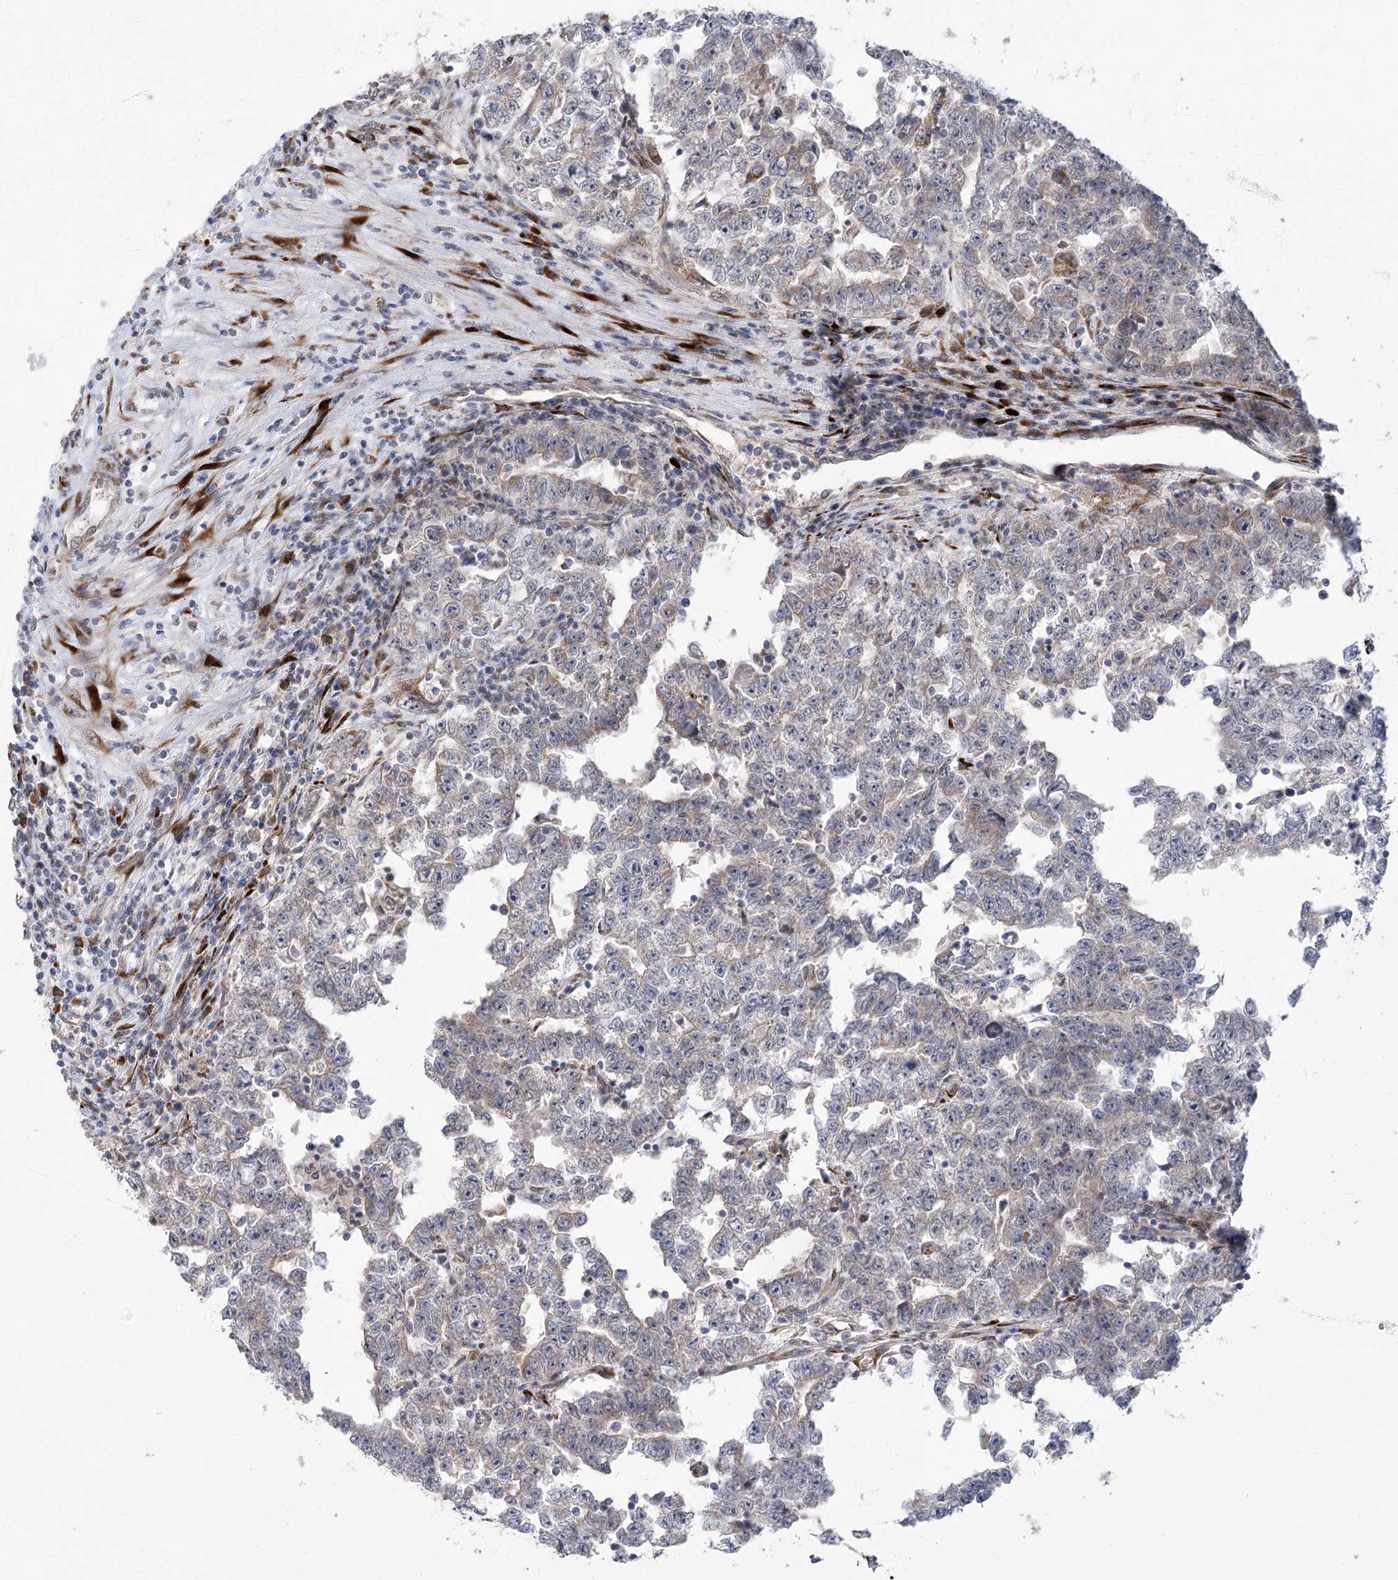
{"staining": {"intensity": "weak", "quantity": "<25%", "location": "cytoplasmic/membranous"}, "tissue": "testis cancer", "cell_type": "Tumor cells", "image_type": "cancer", "snomed": [{"axis": "morphology", "description": "Carcinoma, Embryonal, NOS"}, {"axis": "topography", "description": "Testis"}], "caption": "IHC image of neoplastic tissue: human testis cancer (embryonal carcinoma) stained with DAB (3,3'-diaminobenzidine) demonstrates no significant protein positivity in tumor cells.", "gene": "GCNT4", "patient": {"sex": "male", "age": 25}}